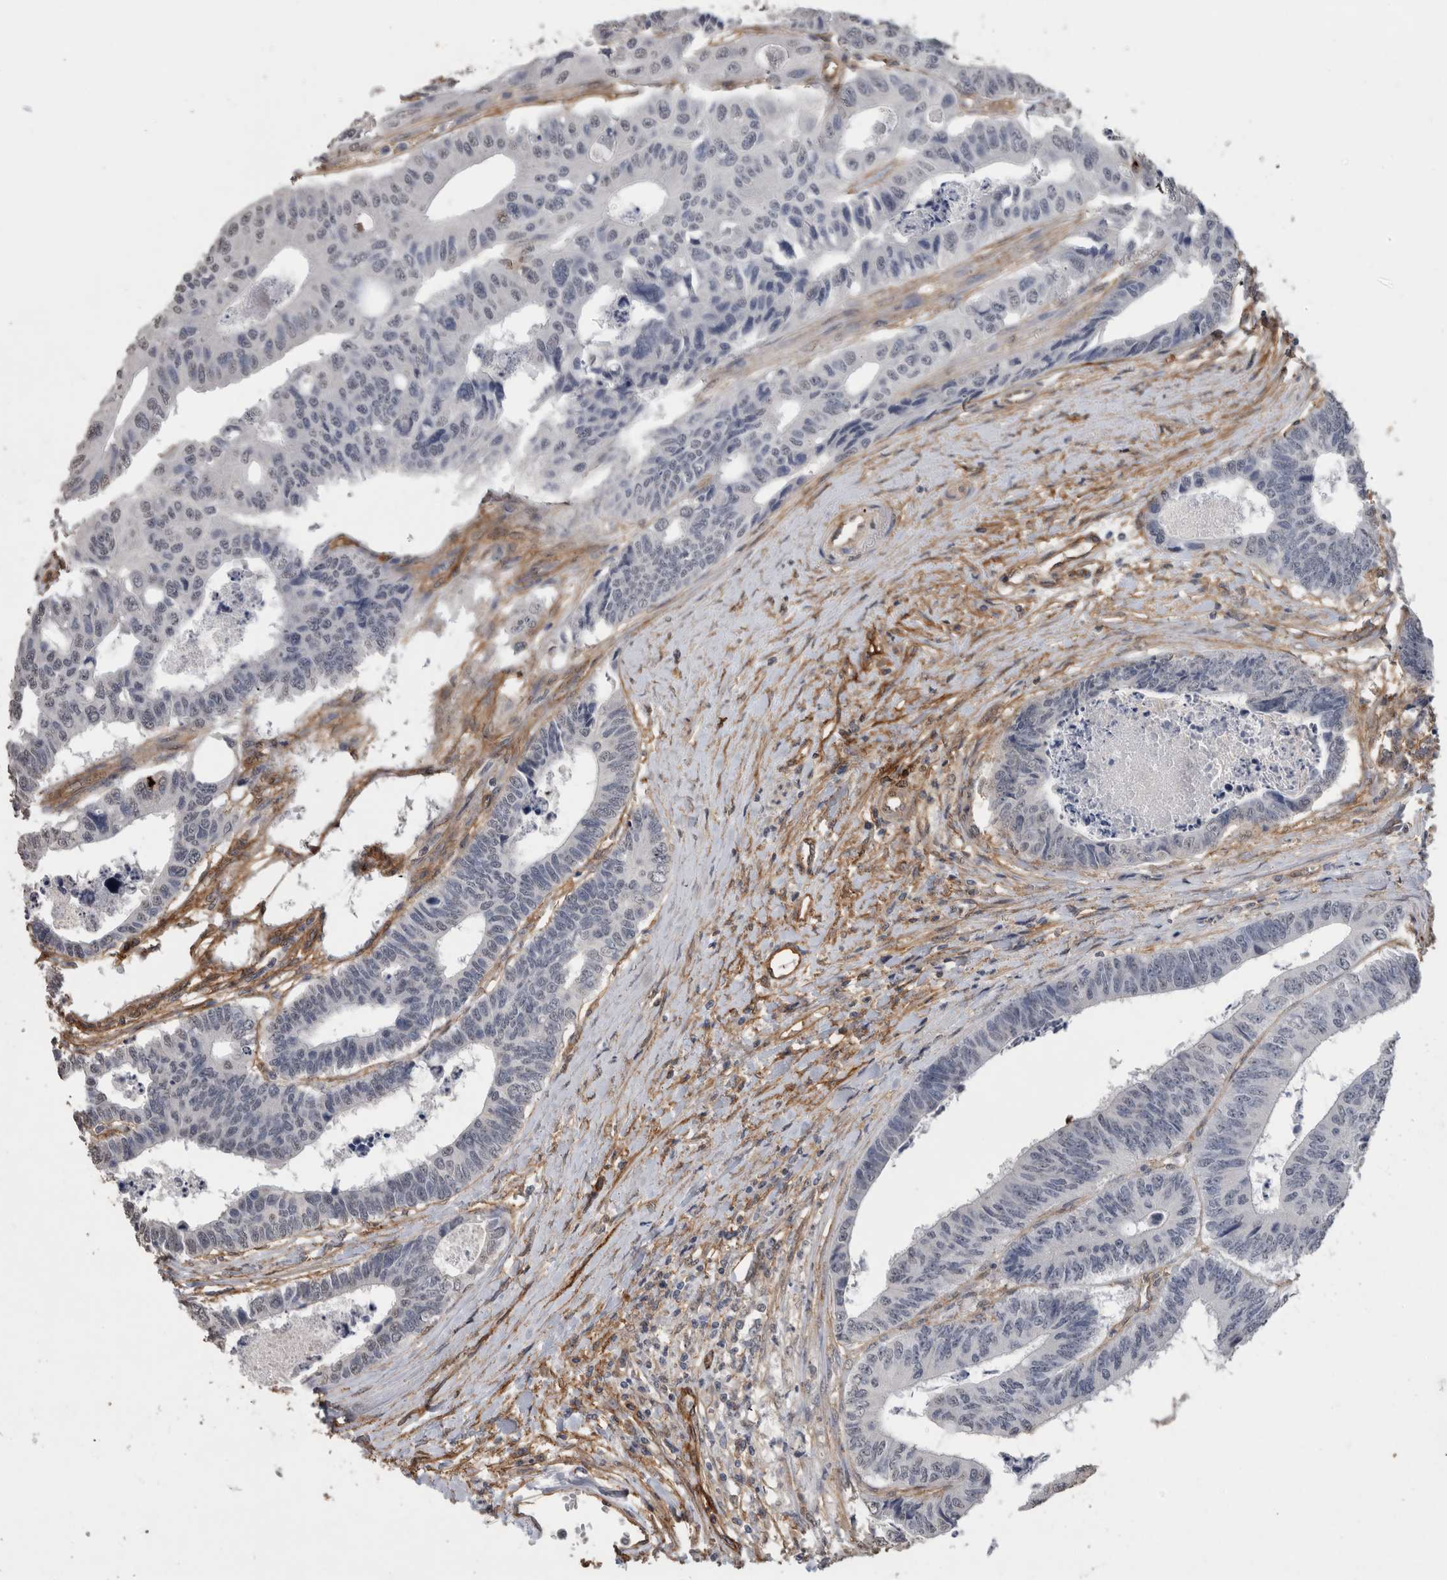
{"staining": {"intensity": "negative", "quantity": "none", "location": "none"}, "tissue": "colorectal cancer", "cell_type": "Tumor cells", "image_type": "cancer", "snomed": [{"axis": "morphology", "description": "Adenocarcinoma, NOS"}, {"axis": "topography", "description": "Rectum"}], "caption": "The photomicrograph reveals no significant positivity in tumor cells of colorectal cancer (adenocarcinoma). The staining is performed using DAB brown chromogen with nuclei counter-stained in using hematoxylin.", "gene": "RECK", "patient": {"sex": "male", "age": 84}}